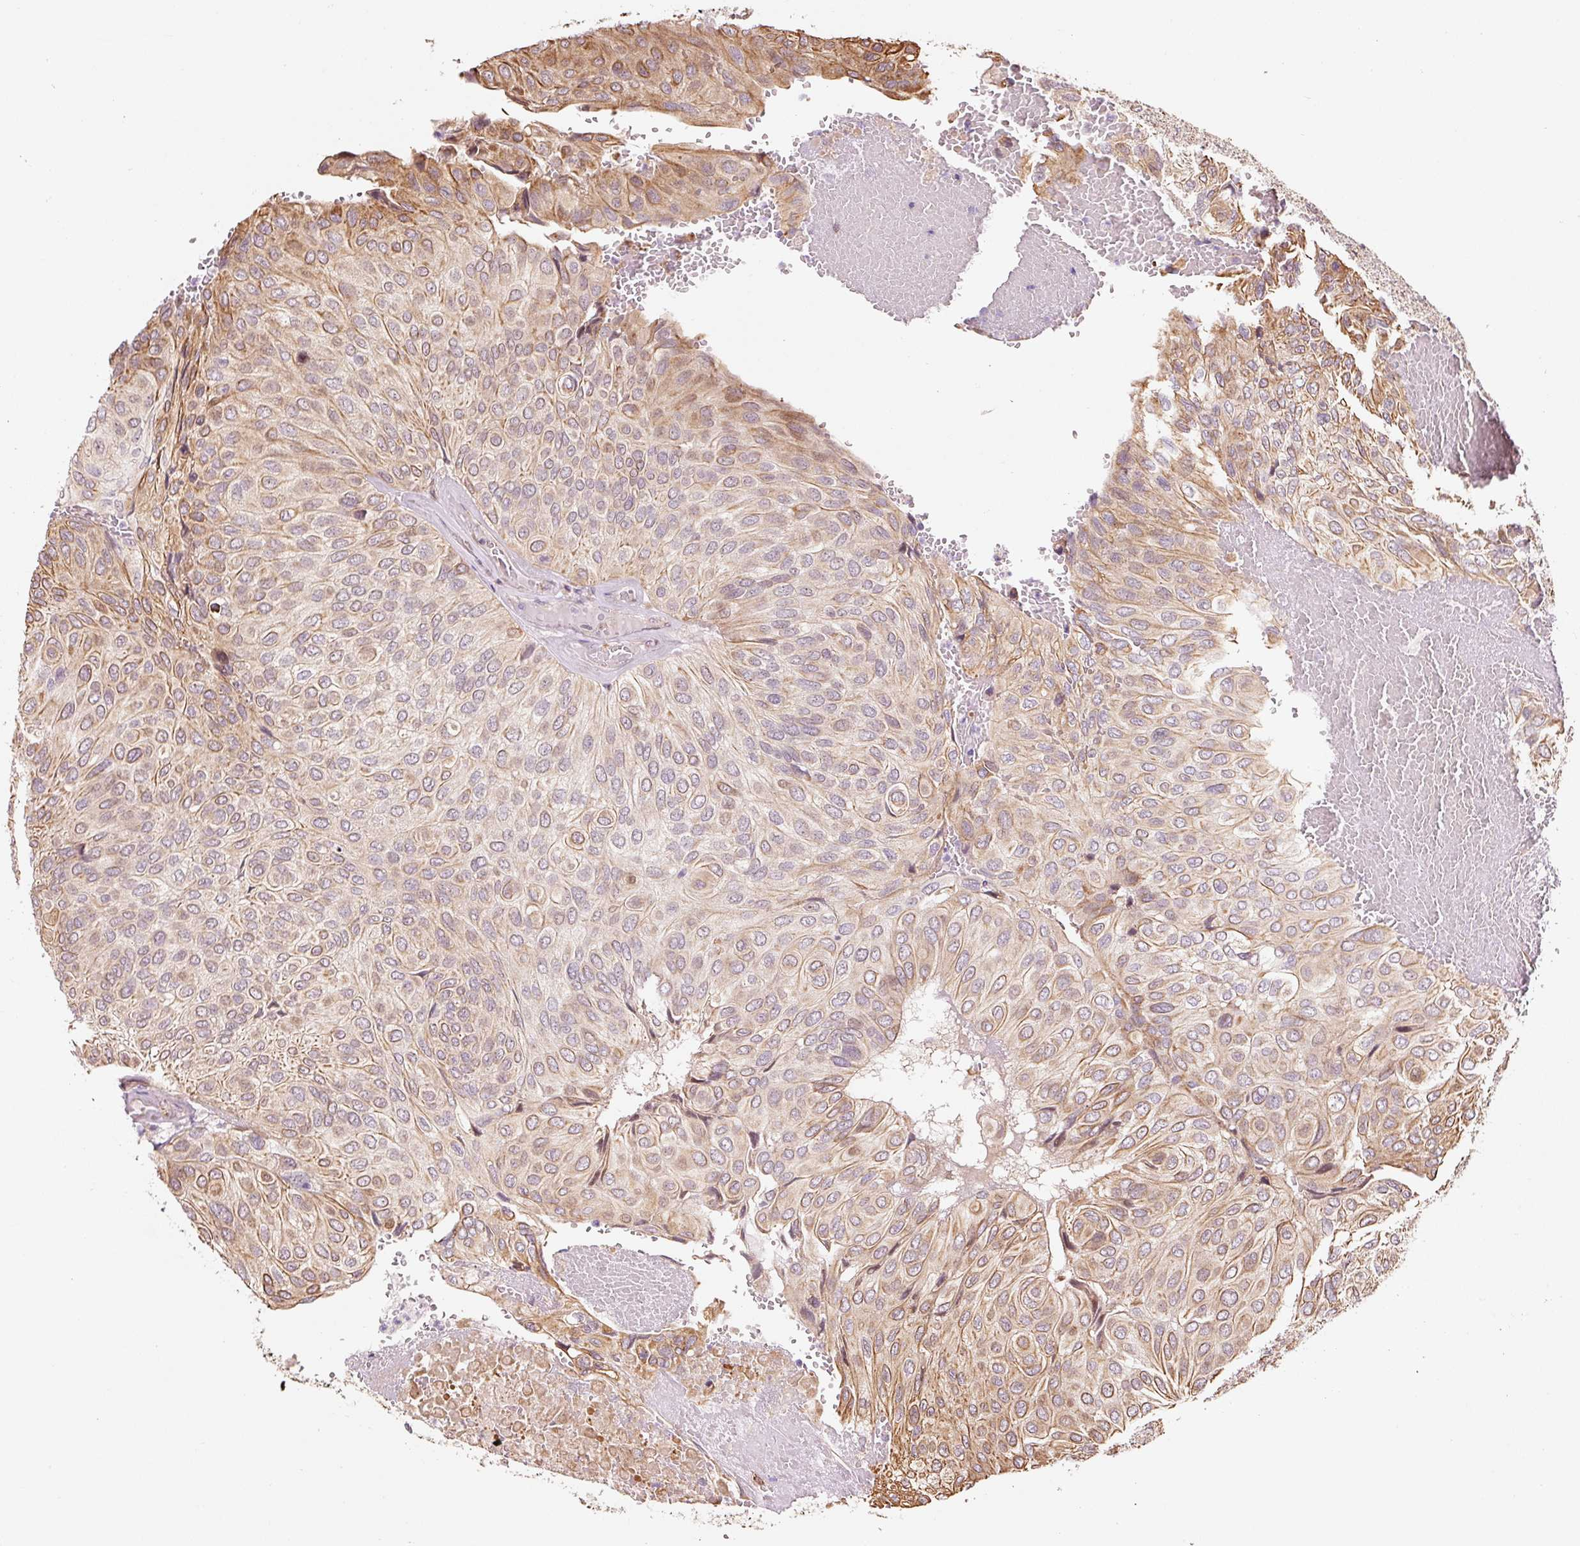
{"staining": {"intensity": "moderate", "quantity": "25%-75%", "location": "cytoplasmic/membranous"}, "tissue": "urothelial cancer", "cell_type": "Tumor cells", "image_type": "cancer", "snomed": [{"axis": "morphology", "description": "Urothelial carcinoma, High grade"}, {"axis": "topography", "description": "Urinary bladder"}], "caption": "Immunohistochemical staining of human urothelial cancer exhibits medium levels of moderate cytoplasmic/membranous protein positivity in about 25%-75% of tumor cells.", "gene": "ETF1", "patient": {"sex": "male", "age": 66}}